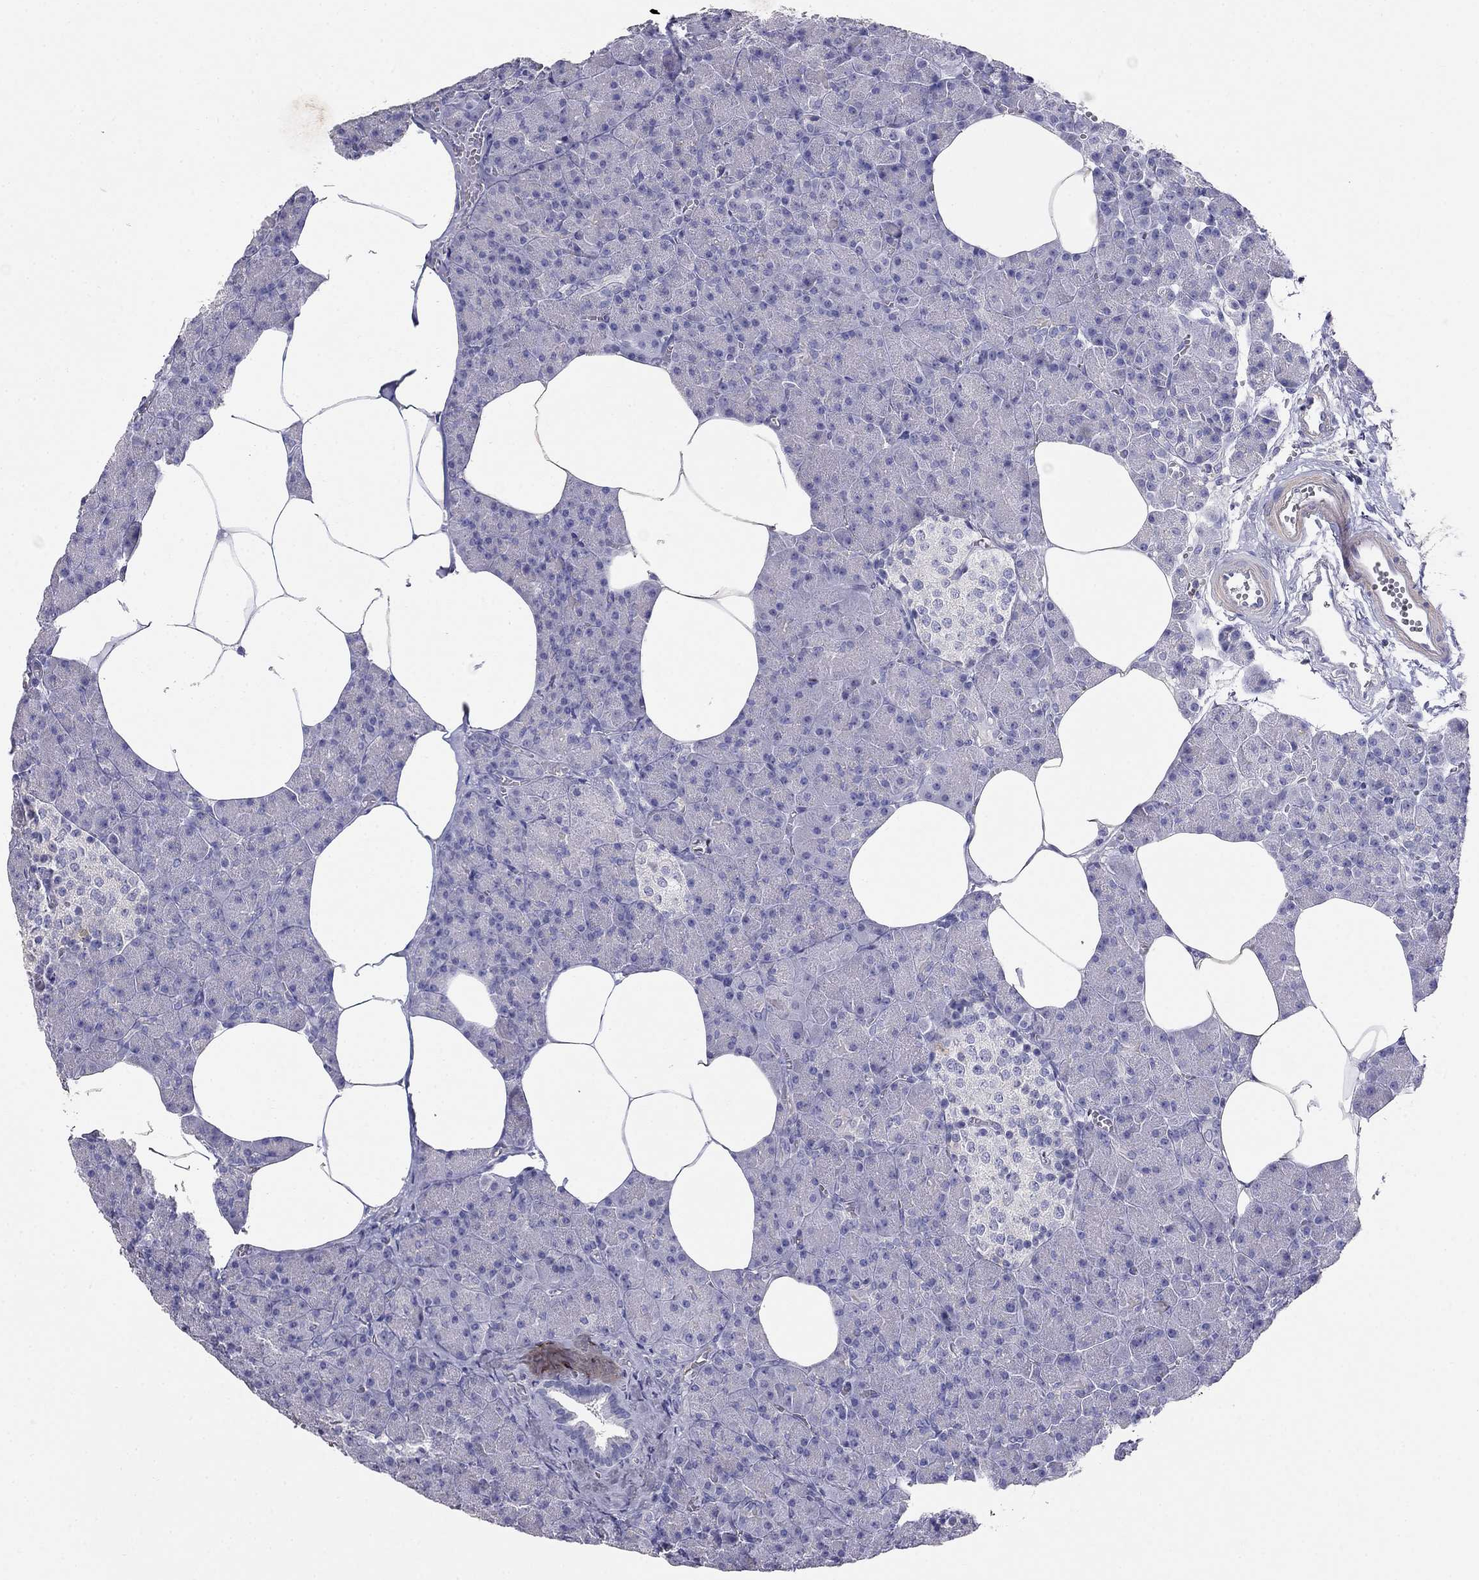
{"staining": {"intensity": "negative", "quantity": "none", "location": "none"}, "tissue": "pancreas", "cell_type": "Exocrine glandular cells", "image_type": "normal", "snomed": [{"axis": "morphology", "description": "Normal tissue, NOS"}, {"axis": "topography", "description": "Pancreas"}], "caption": "This micrograph is of unremarkable pancreas stained with IHC to label a protein in brown with the nuclei are counter-stained blue. There is no staining in exocrine glandular cells.", "gene": "LY6H", "patient": {"sex": "female", "age": 45}}